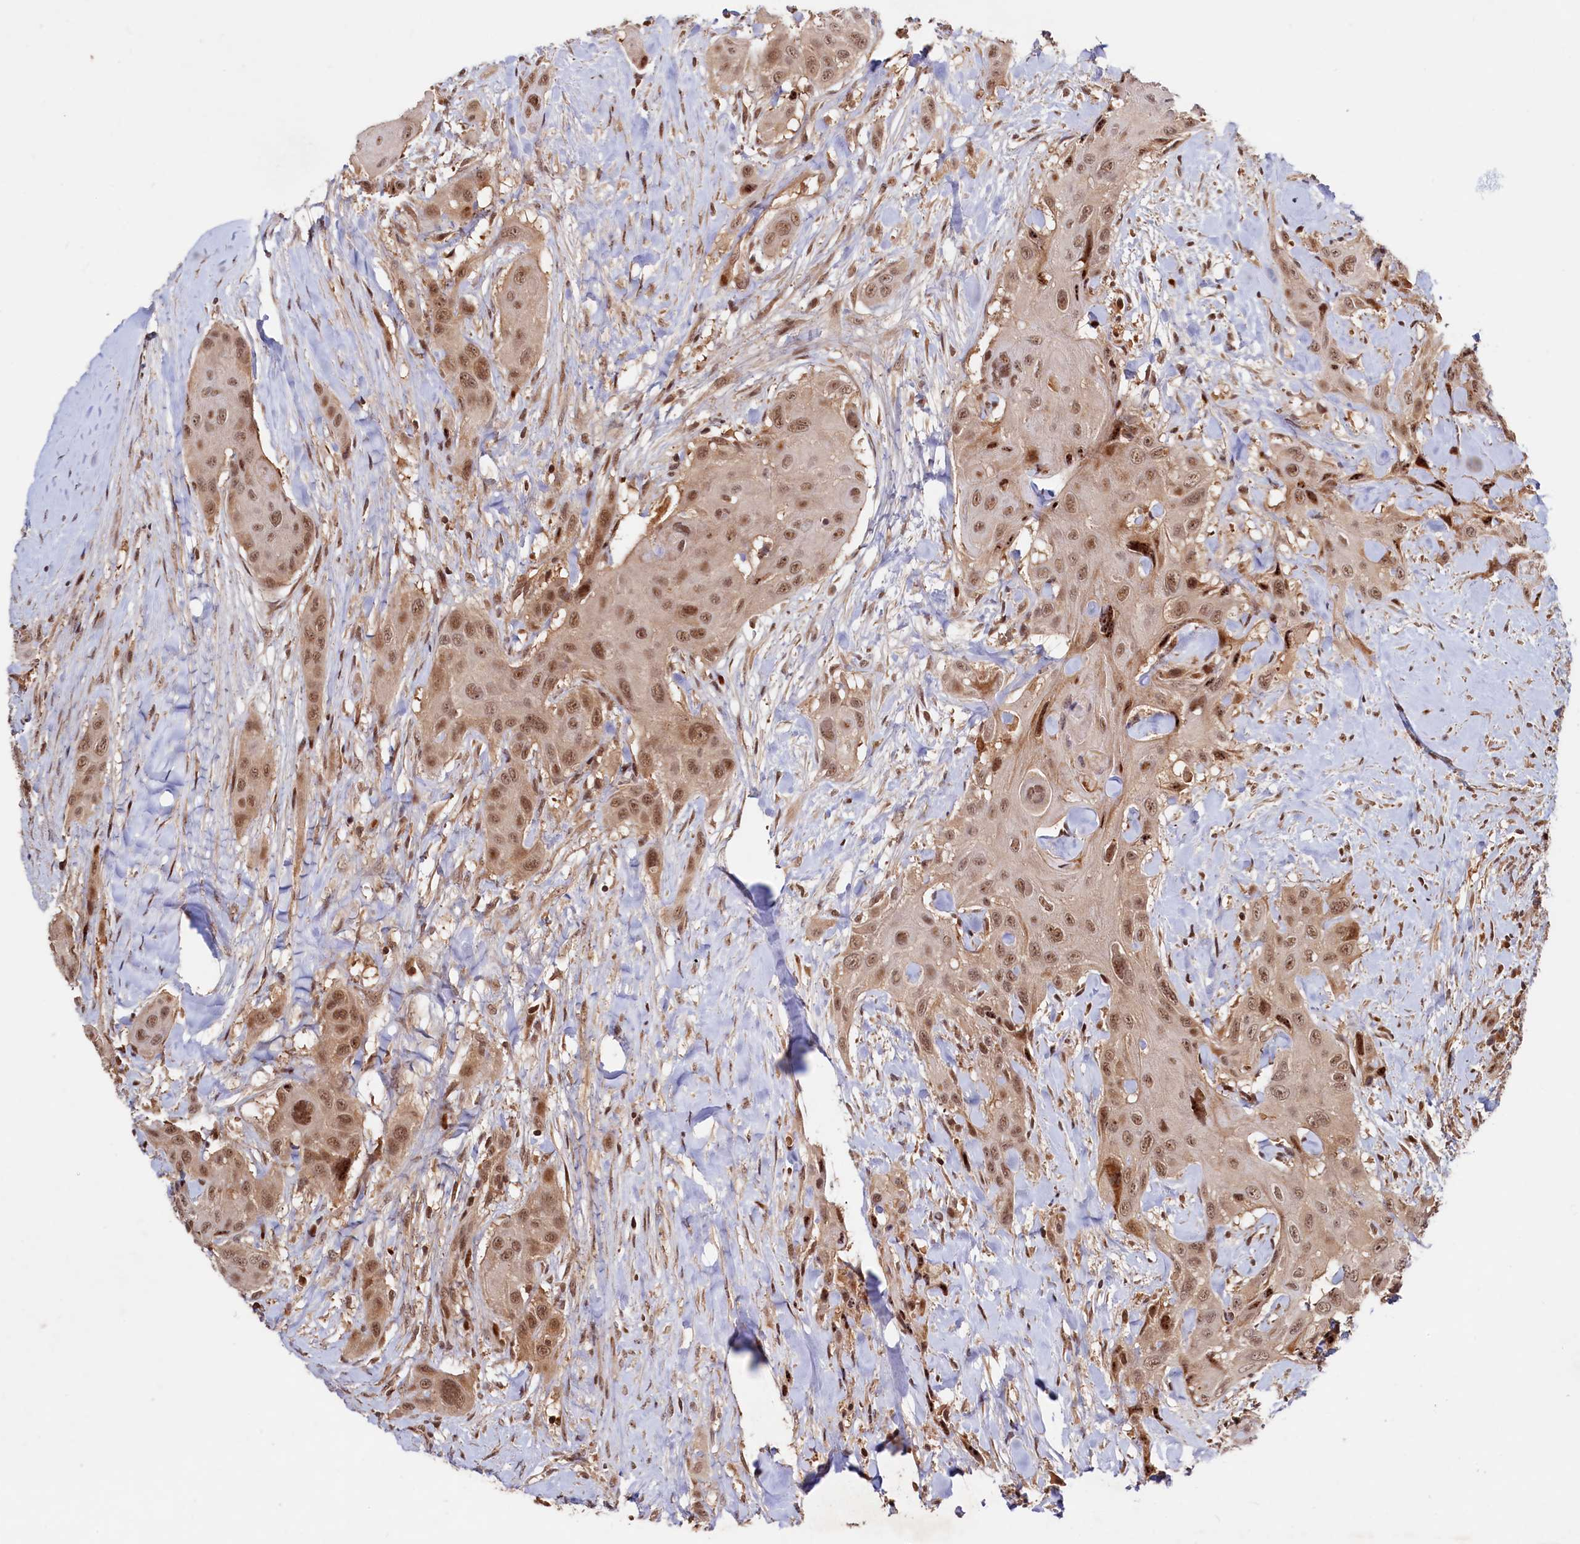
{"staining": {"intensity": "moderate", "quantity": ">75%", "location": "nuclear"}, "tissue": "head and neck cancer", "cell_type": "Tumor cells", "image_type": "cancer", "snomed": [{"axis": "morphology", "description": "Squamous cell carcinoma, NOS"}, {"axis": "topography", "description": "Head-Neck"}], "caption": "Head and neck squamous cell carcinoma was stained to show a protein in brown. There is medium levels of moderate nuclear staining in about >75% of tumor cells.", "gene": "TRAPPC4", "patient": {"sex": "male", "age": 81}}